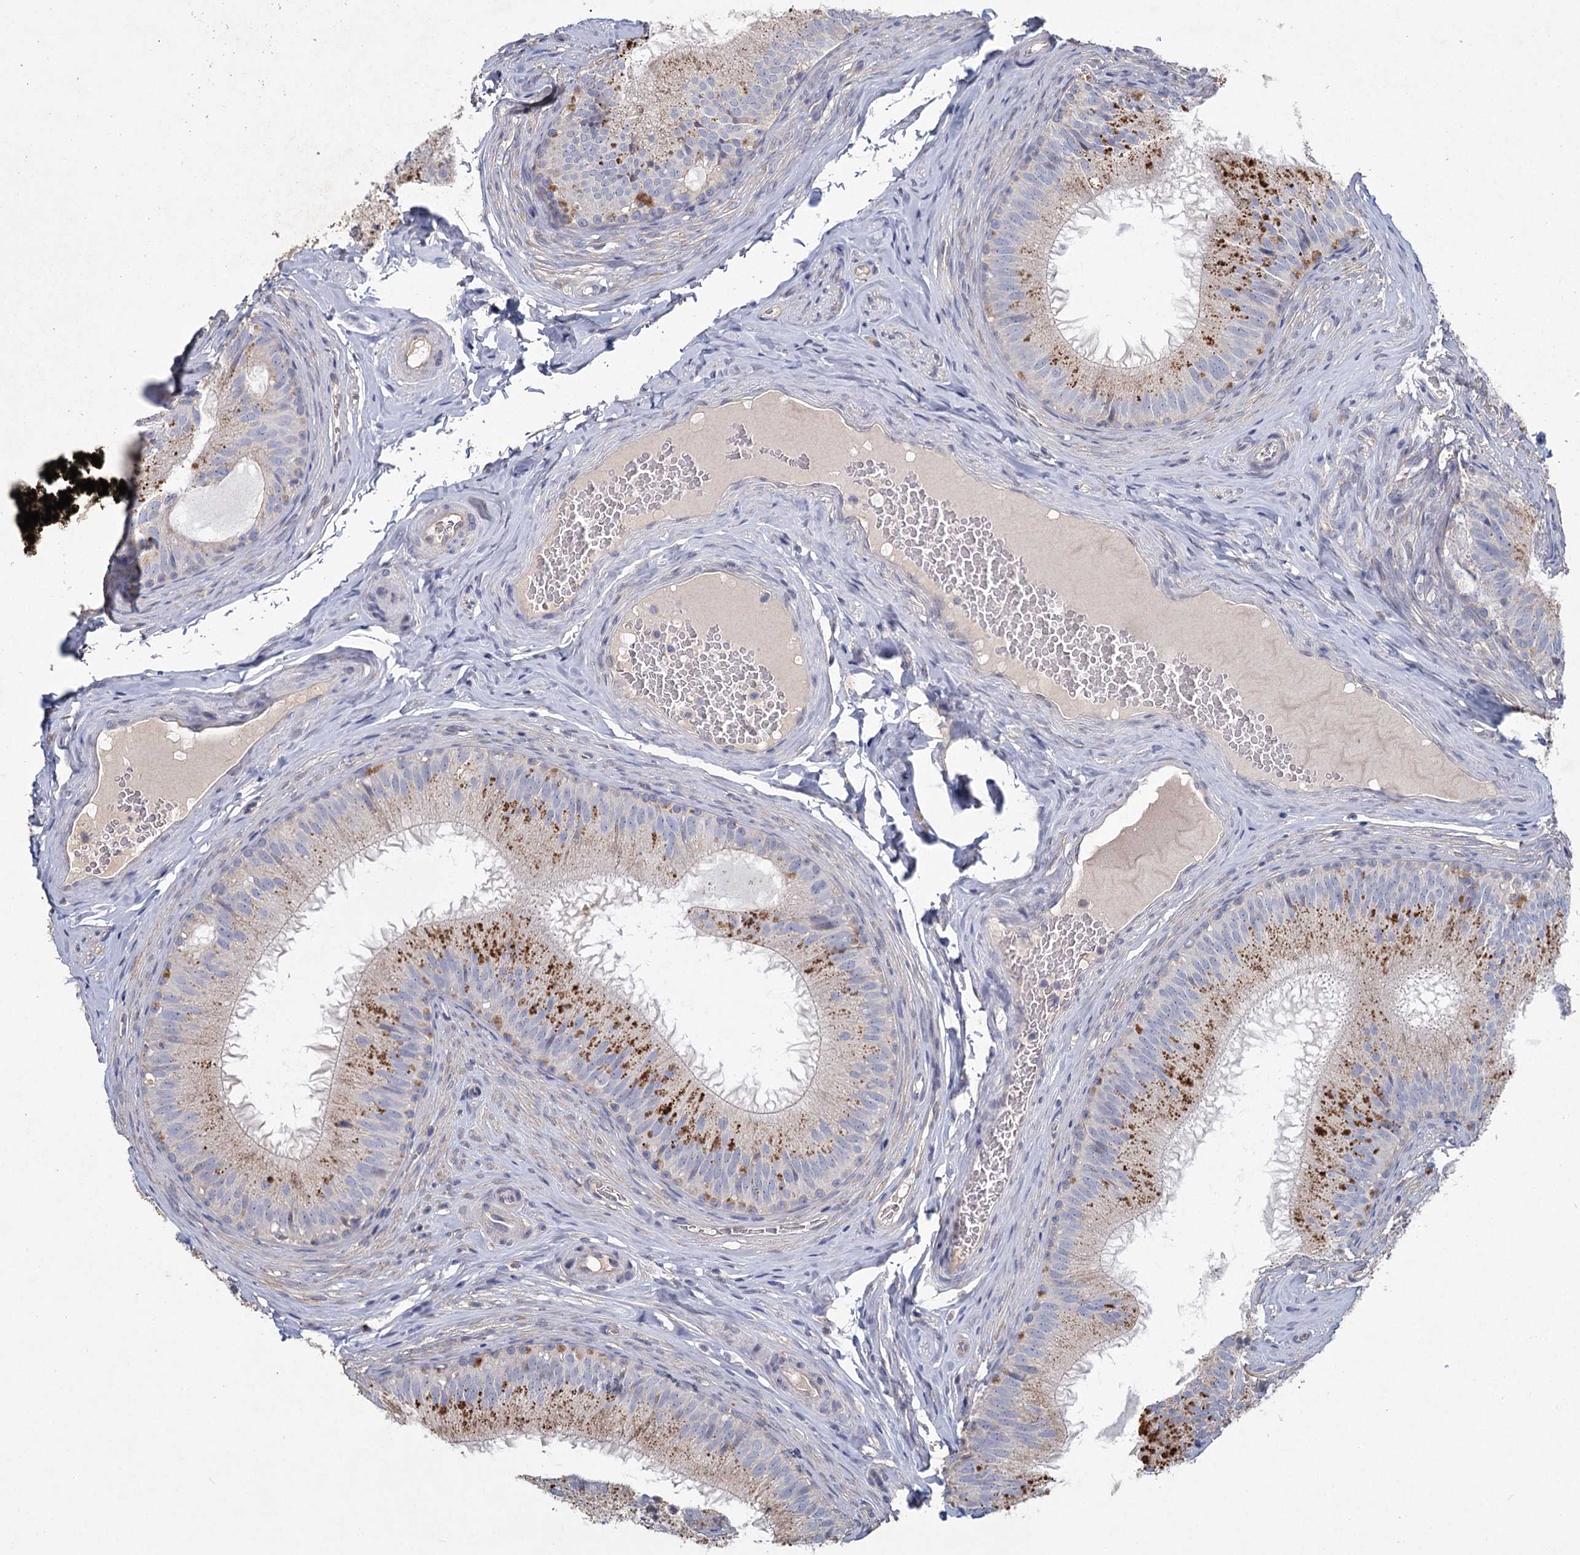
{"staining": {"intensity": "moderate", "quantity": "25%-75%", "location": "cytoplasmic/membranous"}, "tissue": "epididymis", "cell_type": "Glandular cells", "image_type": "normal", "snomed": [{"axis": "morphology", "description": "Normal tissue, NOS"}, {"axis": "topography", "description": "Epididymis"}], "caption": "High-magnification brightfield microscopy of unremarkable epididymis stained with DAB (brown) and counterstained with hematoxylin (blue). glandular cells exhibit moderate cytoplasmic/membranous expression is appreciated in about25%-75% of cells.", "gene": "HES2", "patient": {"sex": "male", "age": 34}}